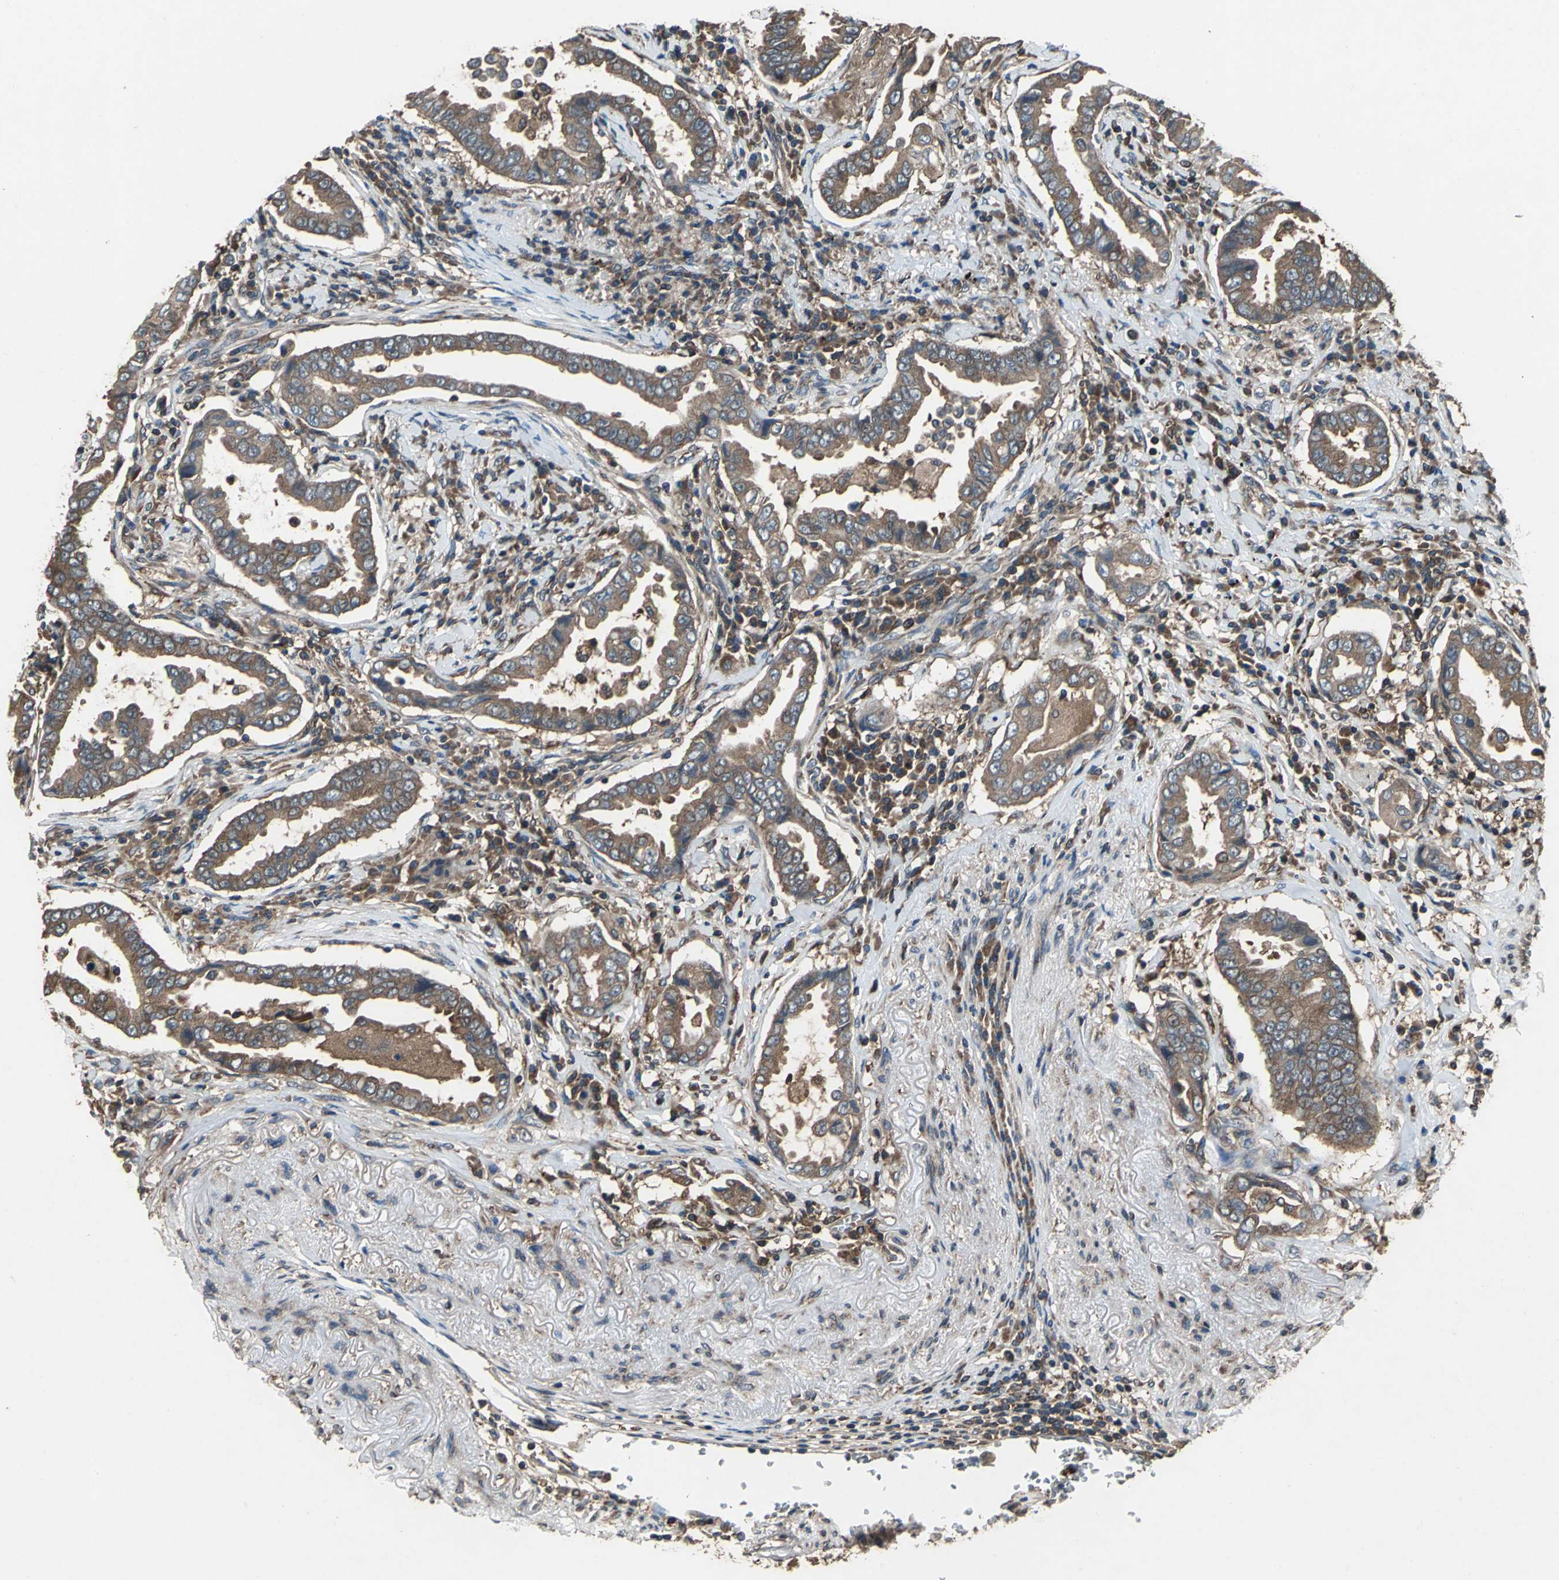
{"staining": {"intensity": "strong", "quantity": ">75%", "location": "cytoplasmic/membranous"}, "tissue": "lung cancer", "cell_type": "Tumor cells", "image_type": "cancer", "snomed": [{"axis": "morphology", "description": "Normal tissue, NOS"}, {"axis": "morphology", "description": "Inflammation, NOS"}, {"axis": "morphology", "description": "Adenocarcinoma, NOS"}, {"axis": "topography", "description": "Lung"}], "caption": "Human lung adenocarcinoma stained for a protein (brown) demonstrates strong cytoplasmic/membranous positive expression in about >75% of tumor cells.", "gene": "CAPN1", "patient": {"sex": "female", "age": 64}}